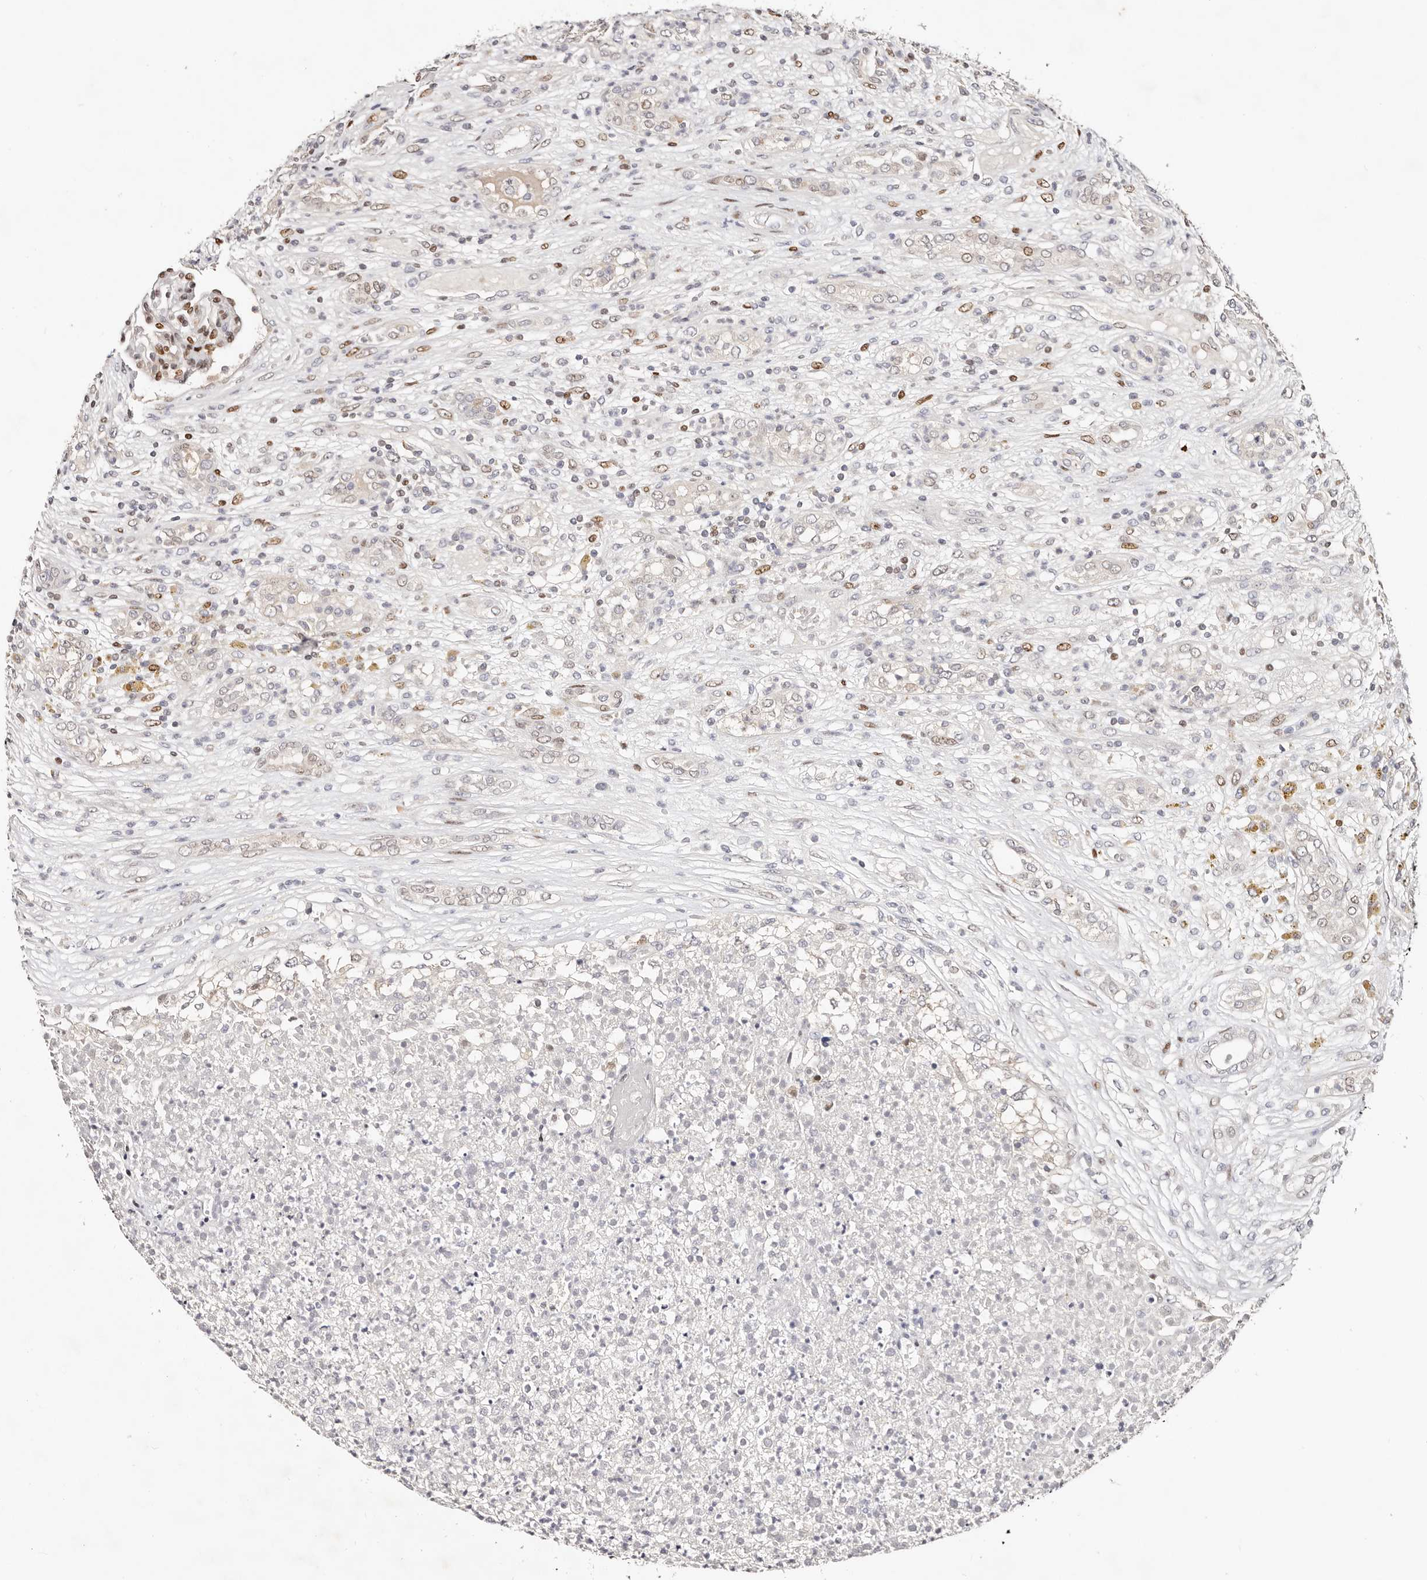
{"staining": {"intensity": "negative", "quantity": "none", "location": "none"}, "tissue": "renal cancer", "cell_type": "Tumor cells", "image_type": "cancer", "snomed": [{"axis": "morphology", "description": "Adenocarcinoma, NOS"}, {"axis": "topography", "description": "Kidney"}], "caption": "Renal cancer (adenocarcinoma) stained for a protein using immunohistochemistry shows no expression tumor cells.", "gene": "IQGAP3", "patient": {"sex": "female", "age": 54}}